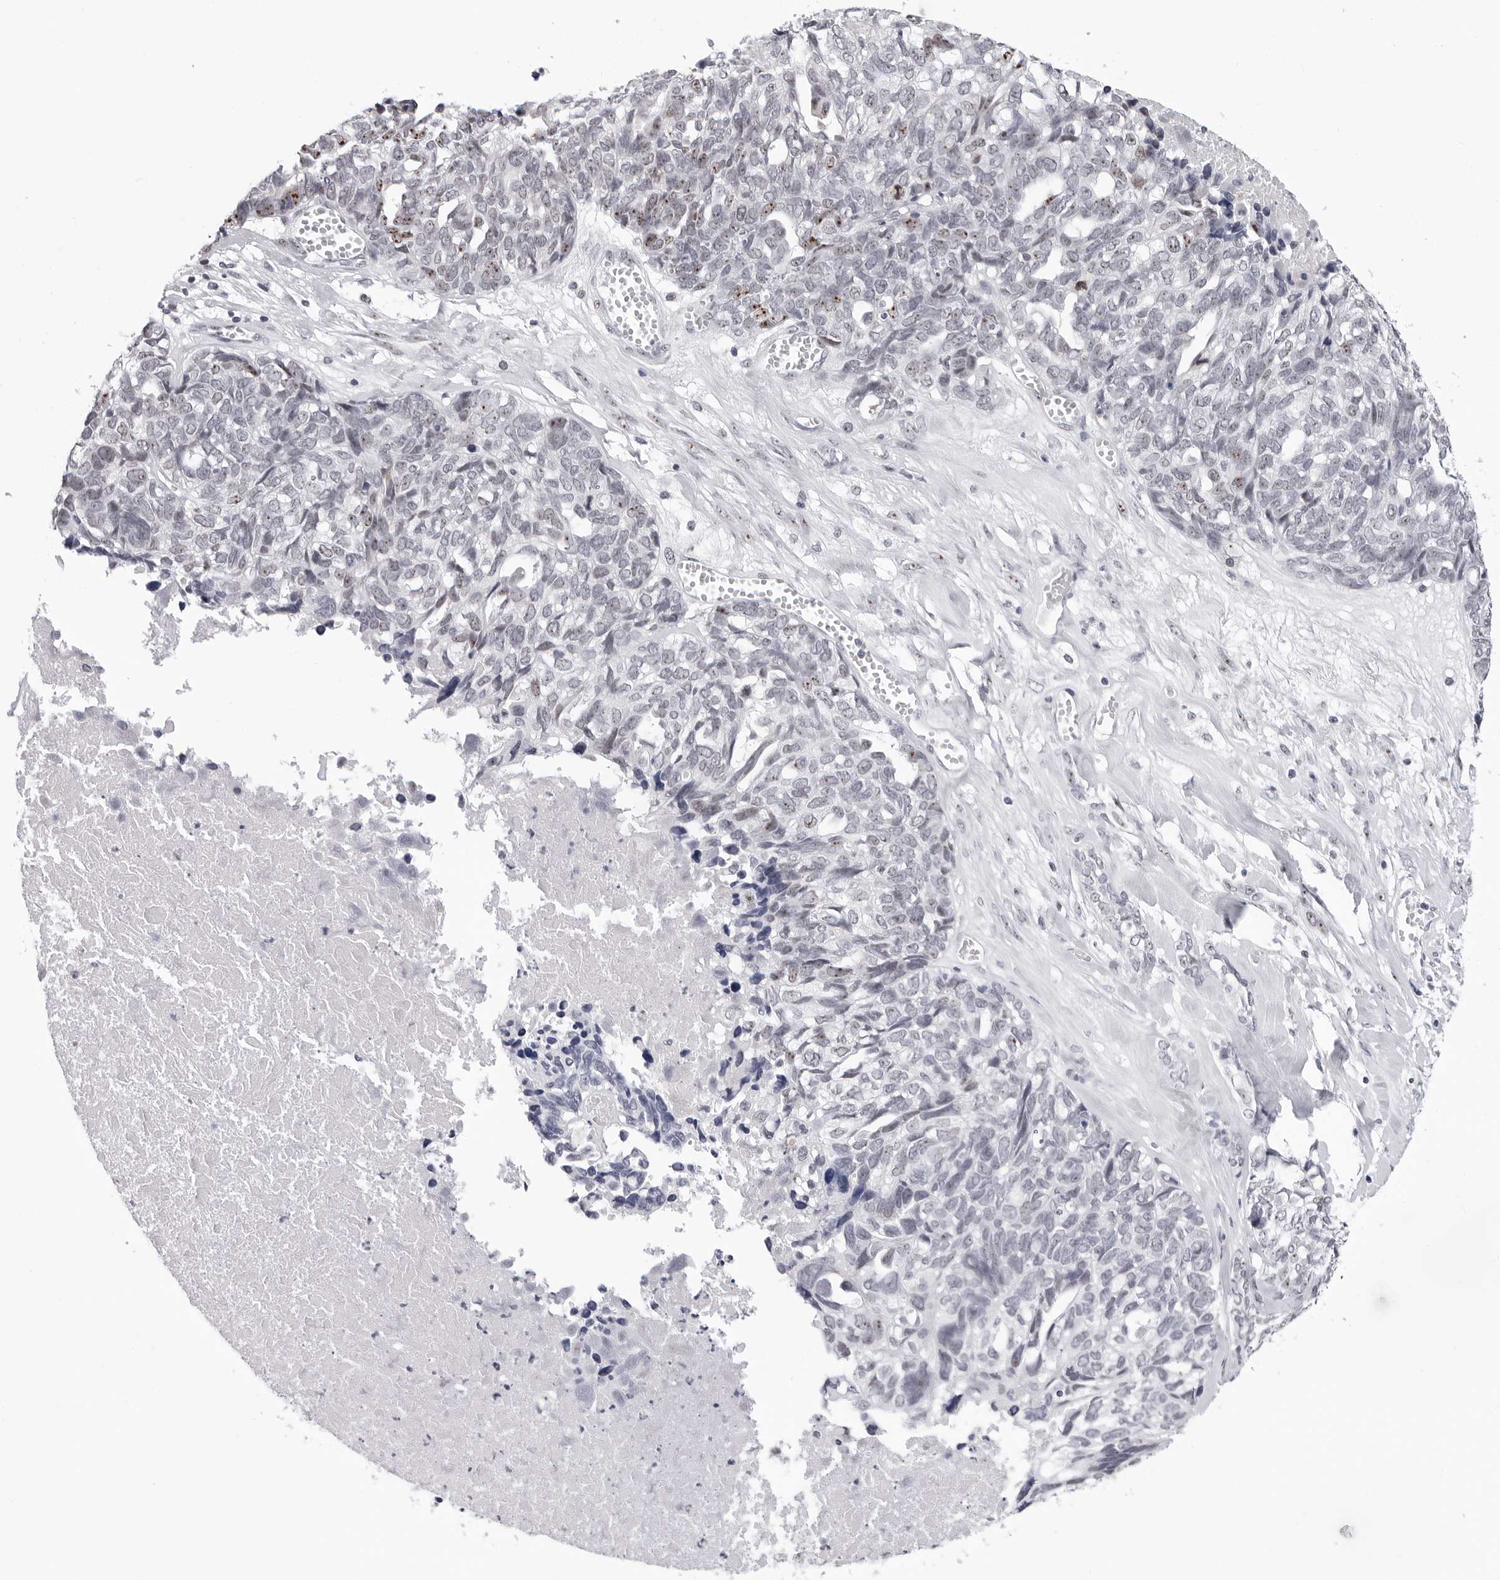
{"staining": {"intensity": "moderate", "quantity": "<25%", "location": "nuclear"}, "tissue": "ovarian cancer", "cell_type": "Tumor cells", "image_type": "cancer", "snomed": [{"axis": "morphology", "description": "Cystadenocarcinoma, serous, NOS"}, {"axis": "topography", "description": "Ovary"}], "caption": "Immunohistochemical staining of human serous cystadenocarcinoma (ovarian) shows moderate nuclear protein staining in approximately <25% of tumor cells.", "gene": "GNL2", "patient": {"sex": "female", "age": 79}}